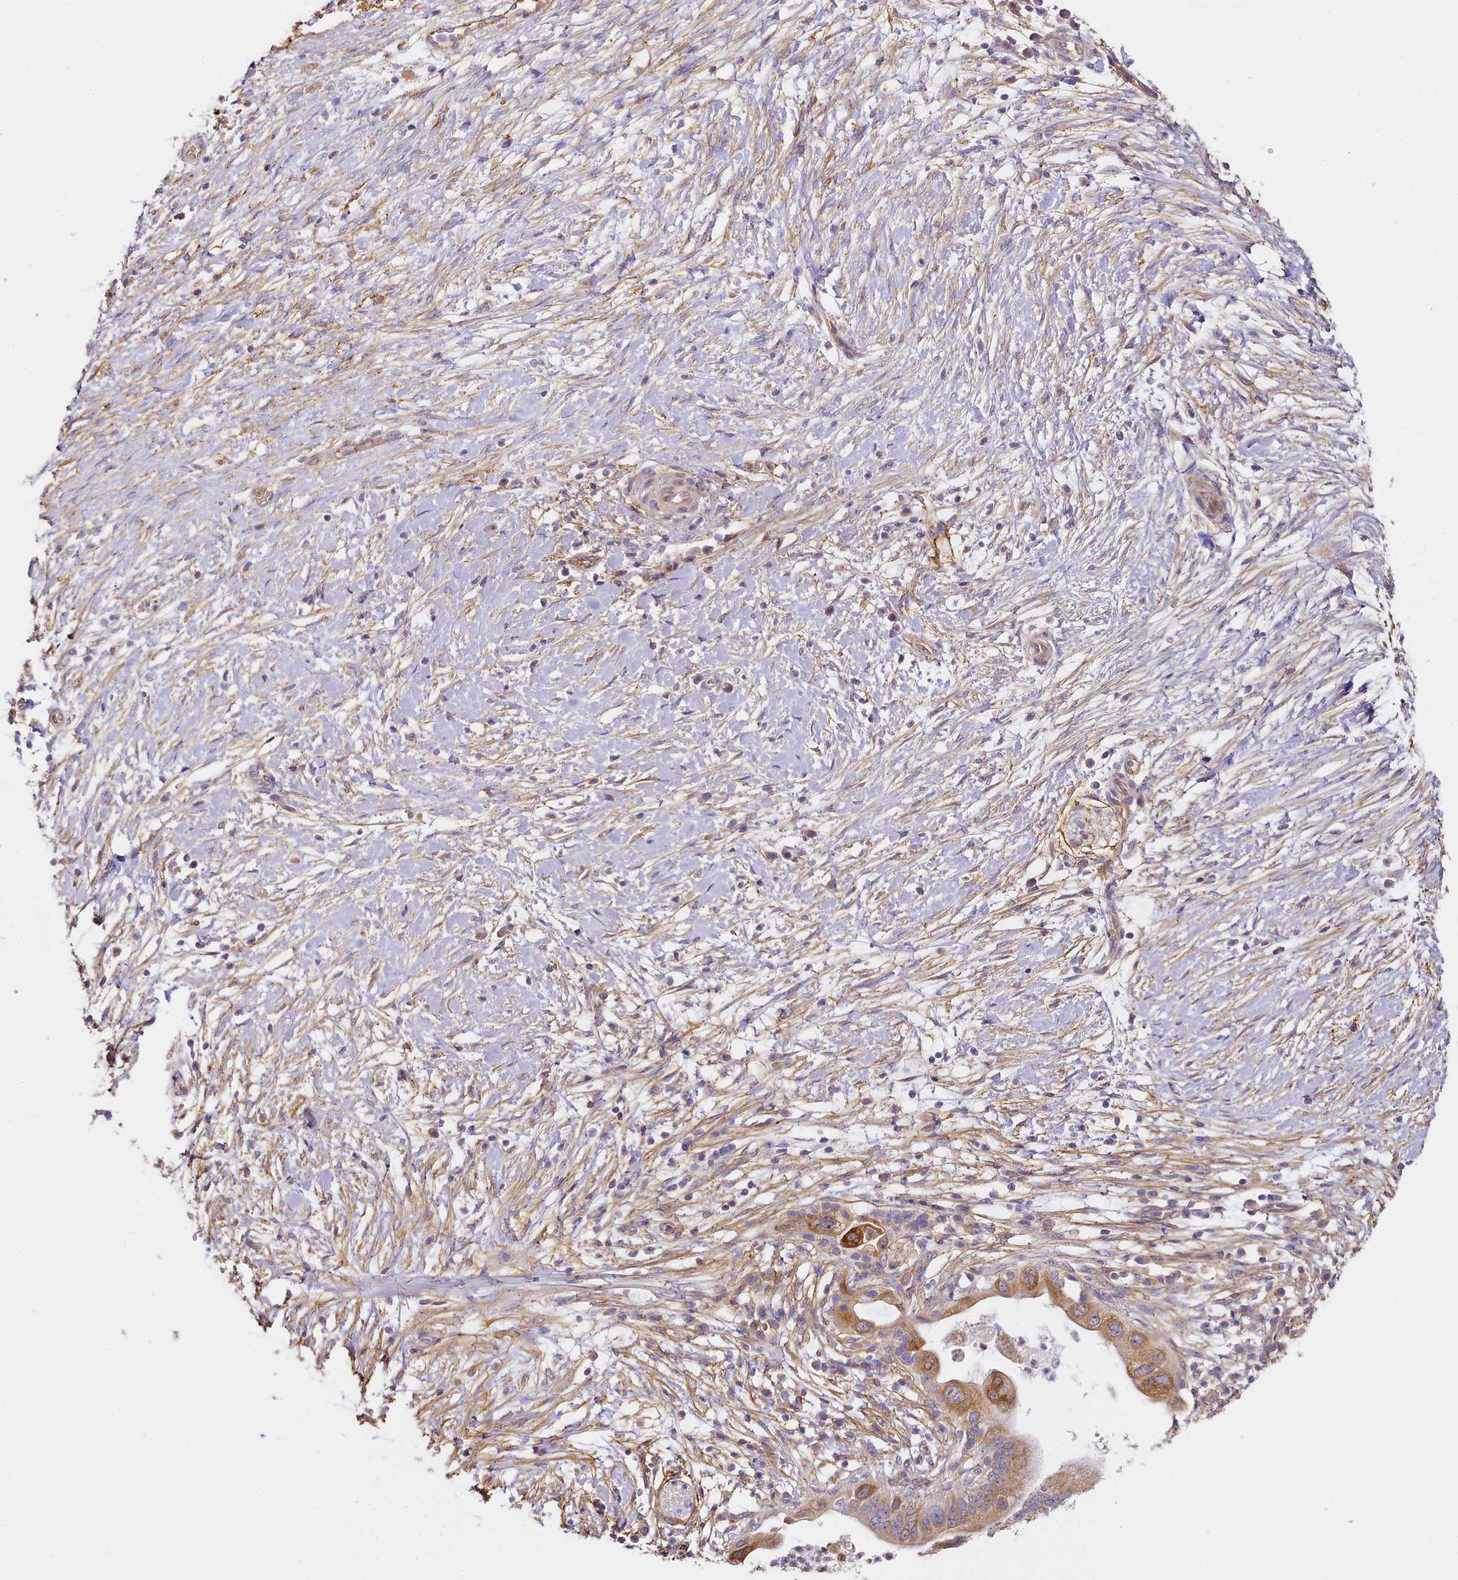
{"staining": {"intensity": "moderate", "quantity": ">75%", "location": "cytoplasmic/membranous"}, "tissue": "pancreatic cancer", "cell_type": "Tumor cells", "image_type": "cancer", "snomed": [{"axis": "morphology", "description": "Adenocarcinoma, NOS"}, {"axis": "topography", "description": "Pancreas"}], "caption": "Immunohistochemical staining of human pancreatic adenocarcinoma exhibits medium levels of moderate cytoplasmic/membranous protein expression in approximately >75% of tumor cells. Using DAB (3,3'-diaminobenzidine) (brown) and hematoxylin (blue) stains, captured at high magnification using brightfield microscopy.", "gene": "NBPF1", "patient": {"sex": "male", "age": 68}}